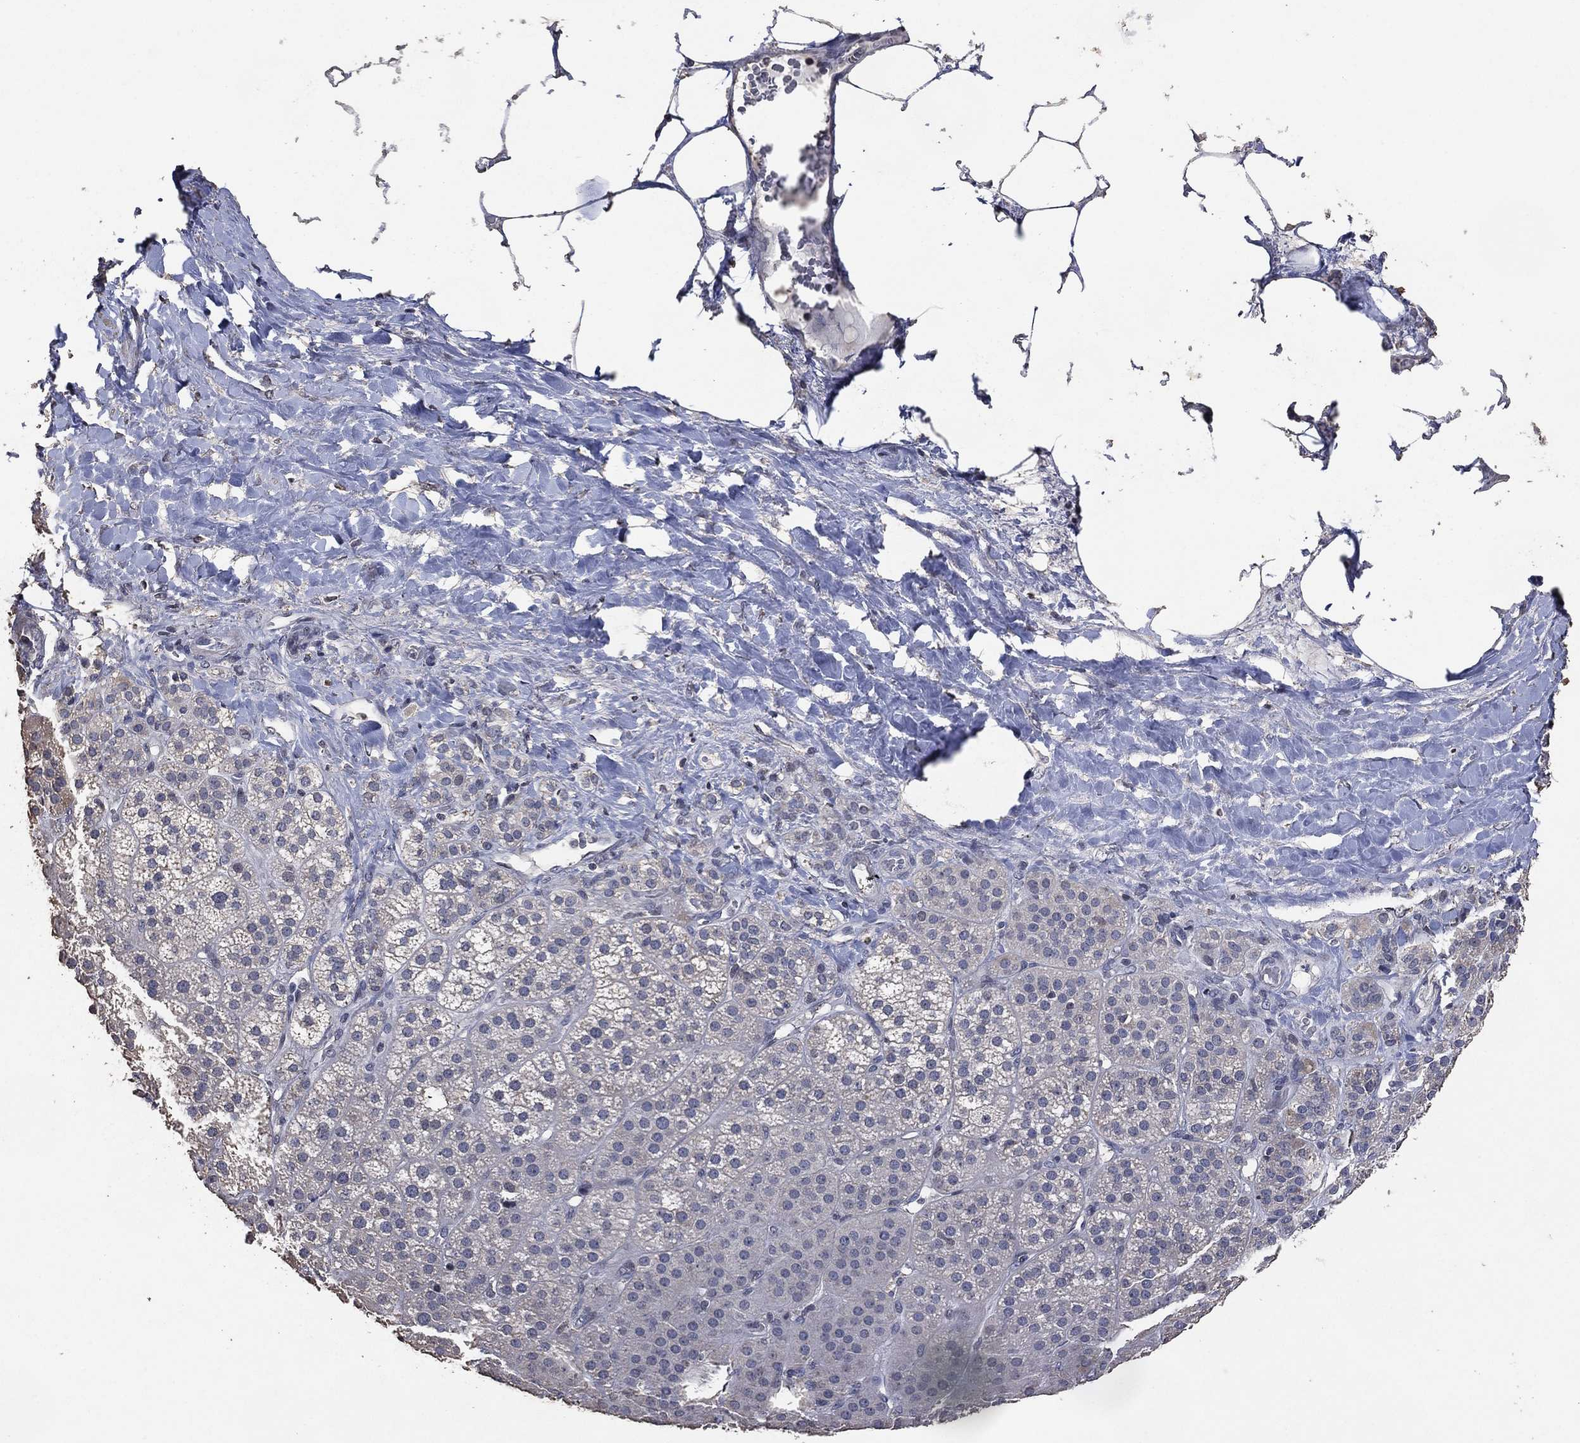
{"staining": {"intensity": "negative", "quantity": "none", "location": "none"}, "tissue": "adrenal gland", "cell_type": "Glandular cells", "image_type": "normal", "snomed": [{"axis": "morphology", "description": "Normal tissue, NOS"}, {"axis": "topography", "description": "Adrenal gland"}], "caption": "The image exhibits no staining of glandular cells in benign adrenal gland.", "gene": "ADPRHL1", "patient": {"sex": "male", "age": 57}}